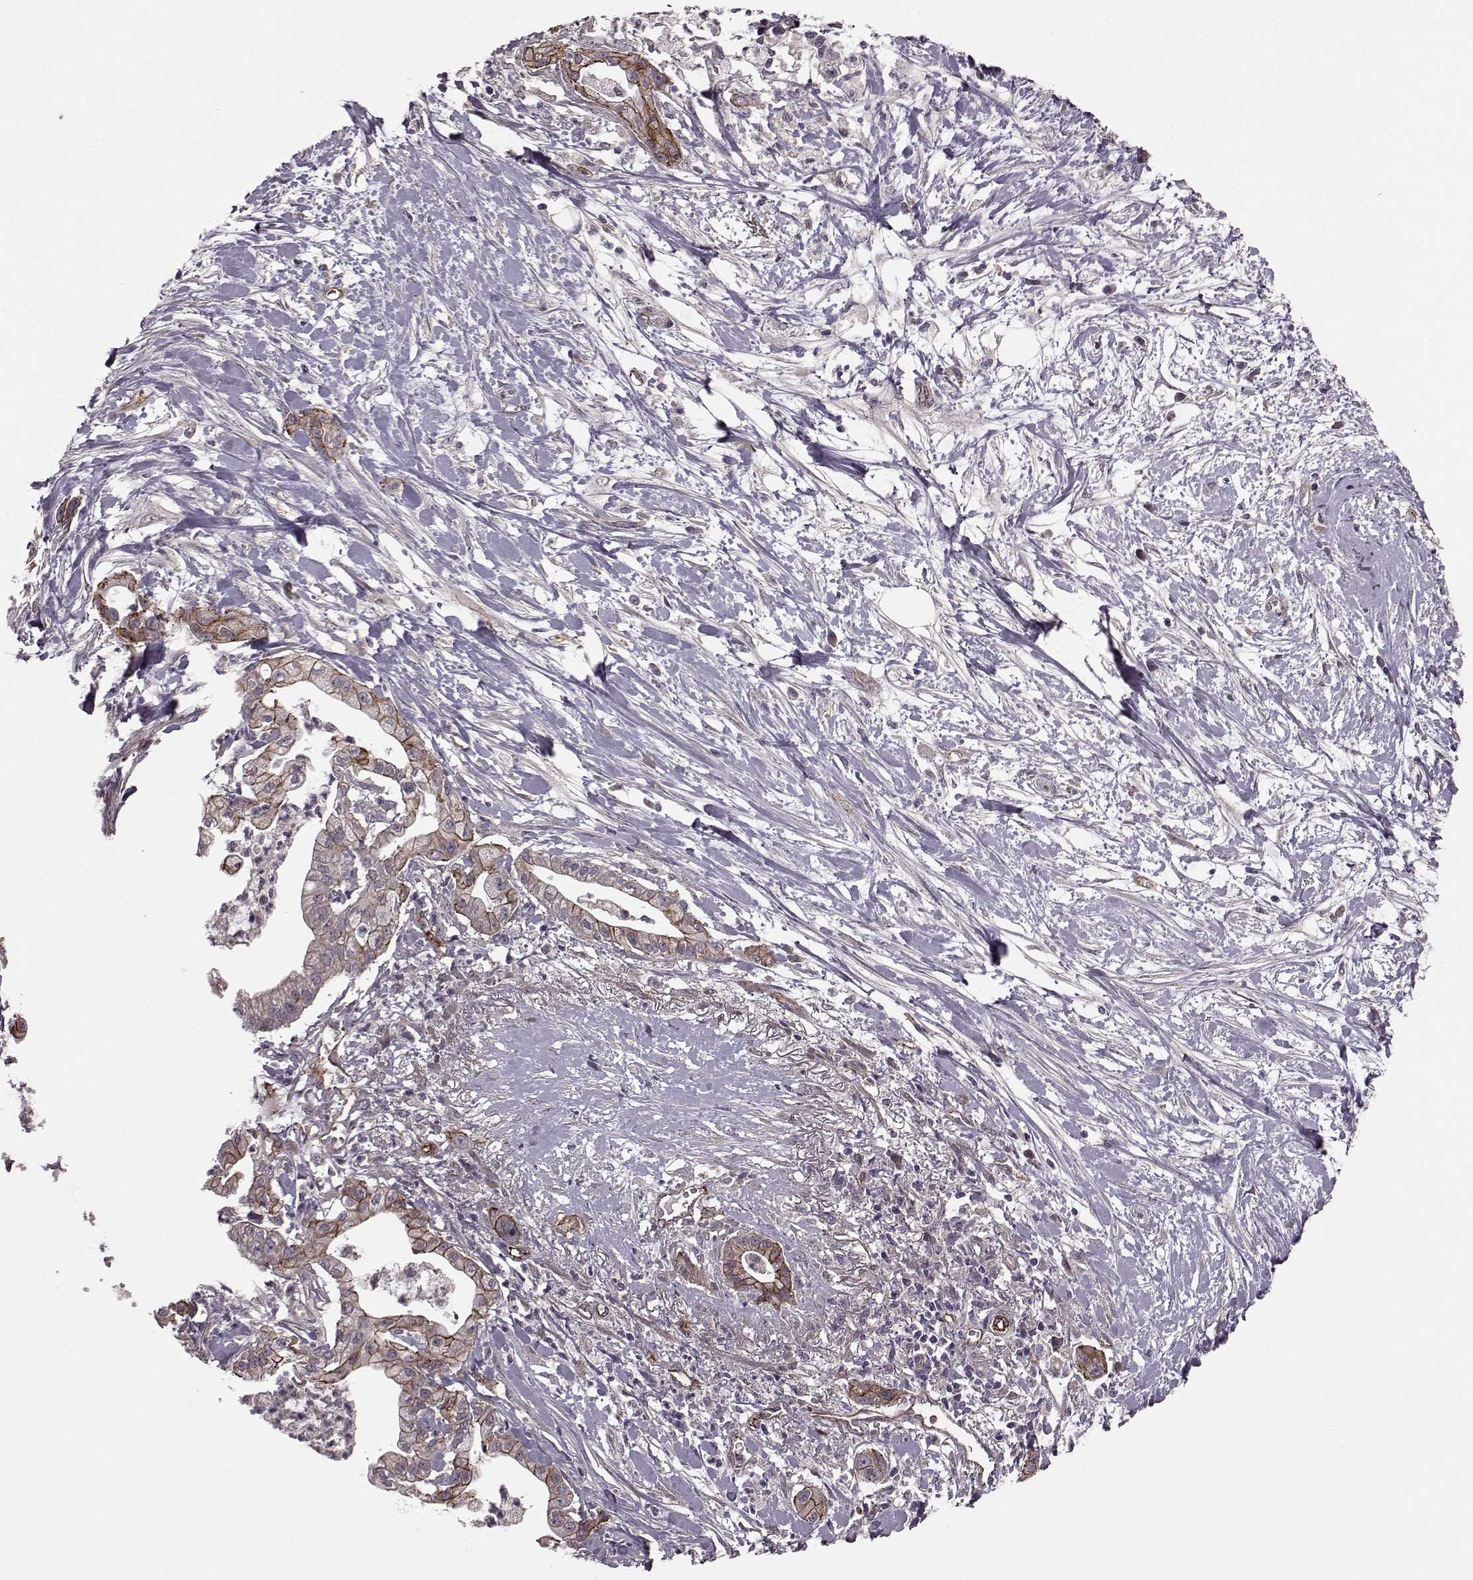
{"staining": {"intensity": "strong", "quantity": ">75%", "location": "cytoplasmic/membranous"}, "tissue": "pancreatic cancer", "cell_type": "Tumor cells", "image_type": "cancer", "snomed": [{"axis": "morphology", "description": "Normal tissue, NOS"}, {"axis": "morphology", "description": "Adenocarcinoma, NOS"}, {"axis": "topography", "description": "Lymph node"}, {"axis": "topography", "description": "Pancreas"}], "caption": "Approximately >75% of tumor cells in pancreatic adenocarcinoma display strong cytoplasmic/membranous protein positivity as visualized by brown immunohistochemical staining.", "gene": "SYNPO", "patient": {"sex": "female", "age": 58}}